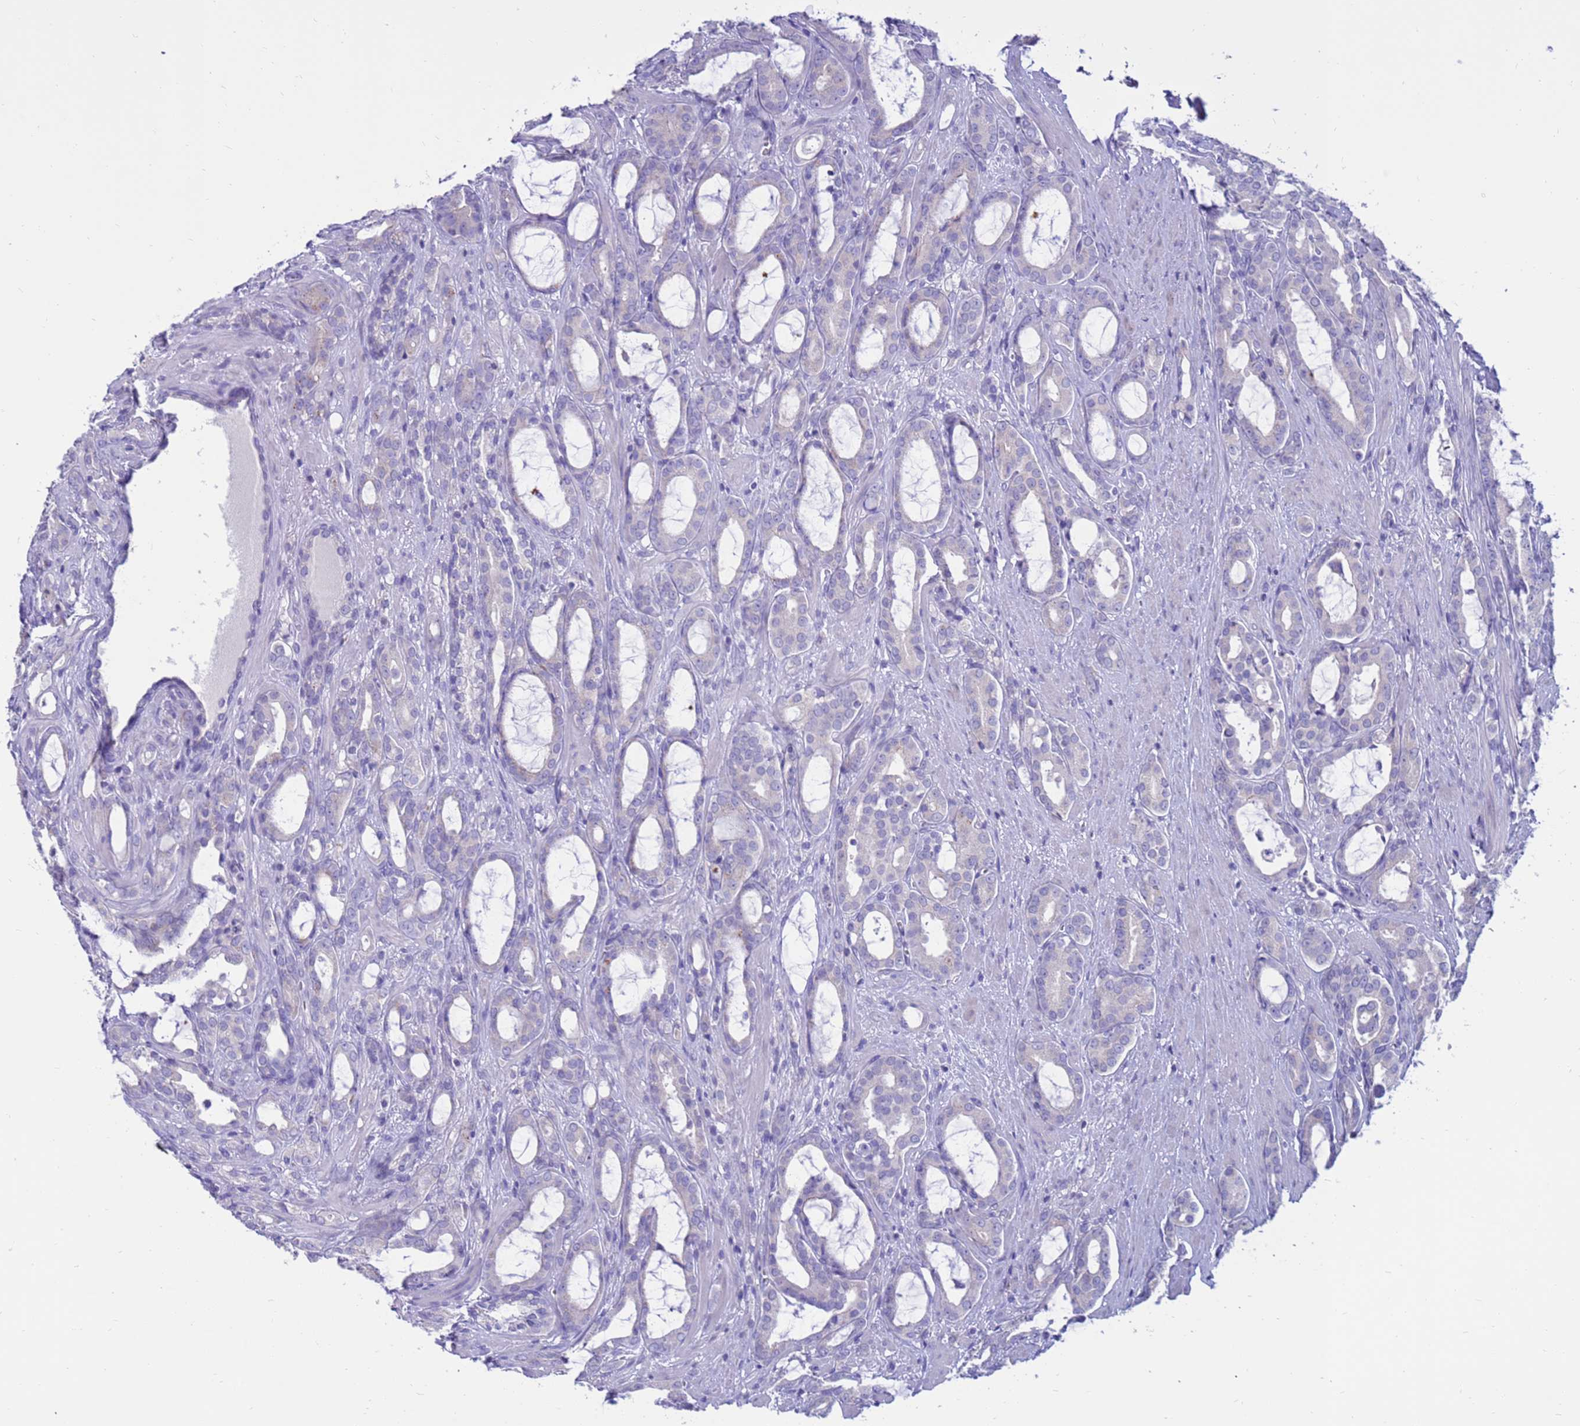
{"staining": {"intensity": "negative", "quantity": "none", "location": "none"}, "tissue": "prostate cancer", "cell_type": "Tumor cells", "image_type": "cancer", "snomed": [{"axis": "morphology", "description": "Adenocarcinoma, High grade"}, {"axis": "topography", "description": "Prostate"}], "caption": "Tumor cells show no significant protein expression in high-grade adenocarcinoma (prostate).", "gene": "PDE10A", "patient": {"sex": "male", "age": 72}}